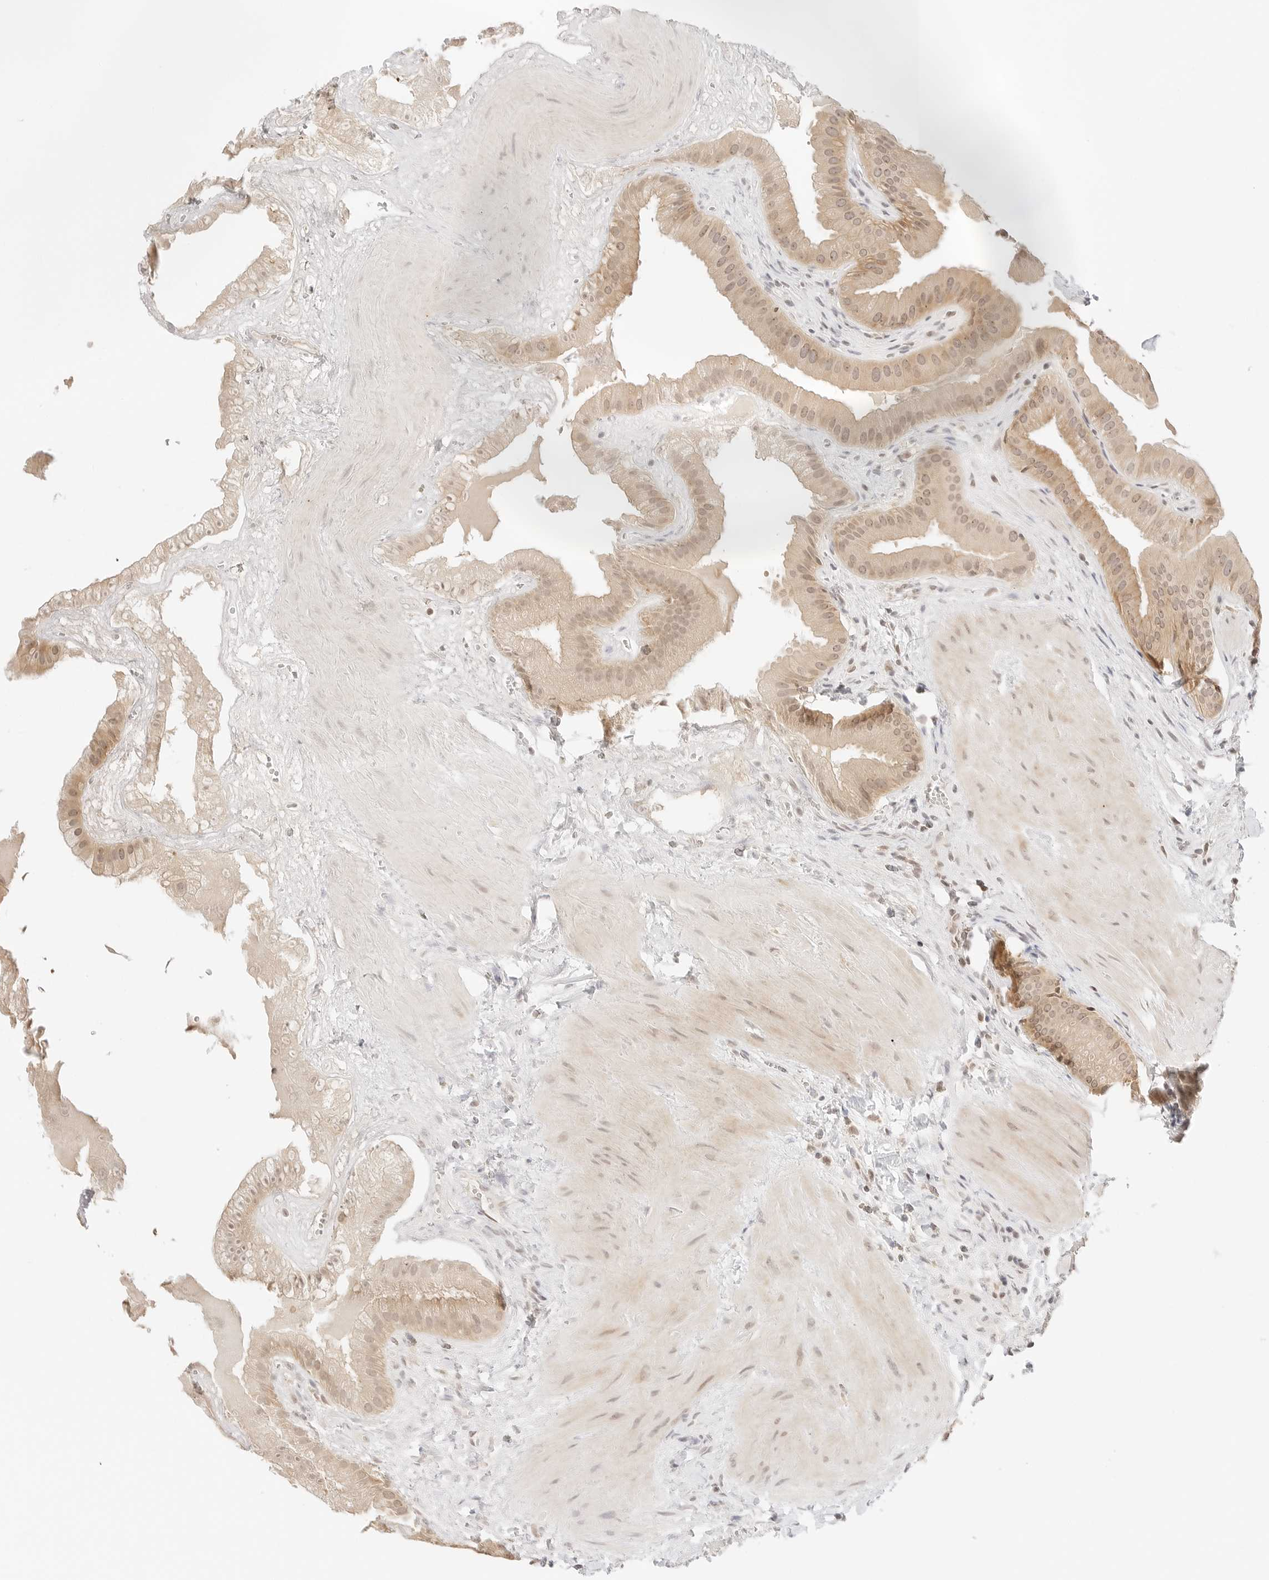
{"staining": {"intensity": "moderate", "quantity": ">75%", "location": "cytoplasmic/membranous,nuclear"}, "tissue": "gallbladder", "cell_type": "Glandular cells", "image_type": "normal", "snomed": [{"axis": "morphology", "description": "Normal tissue, NOS"}, {"axis": "topography", "description": "Gallbladder"}], "caption": "Glandular cells reveal medium levels of moderate cytoplasmic/membranous,nuclear staining in about >75% of cells in benign human gallbladder.", "gene": "SEPTIN4", "patient": {"sex": "male", "age": 55}}